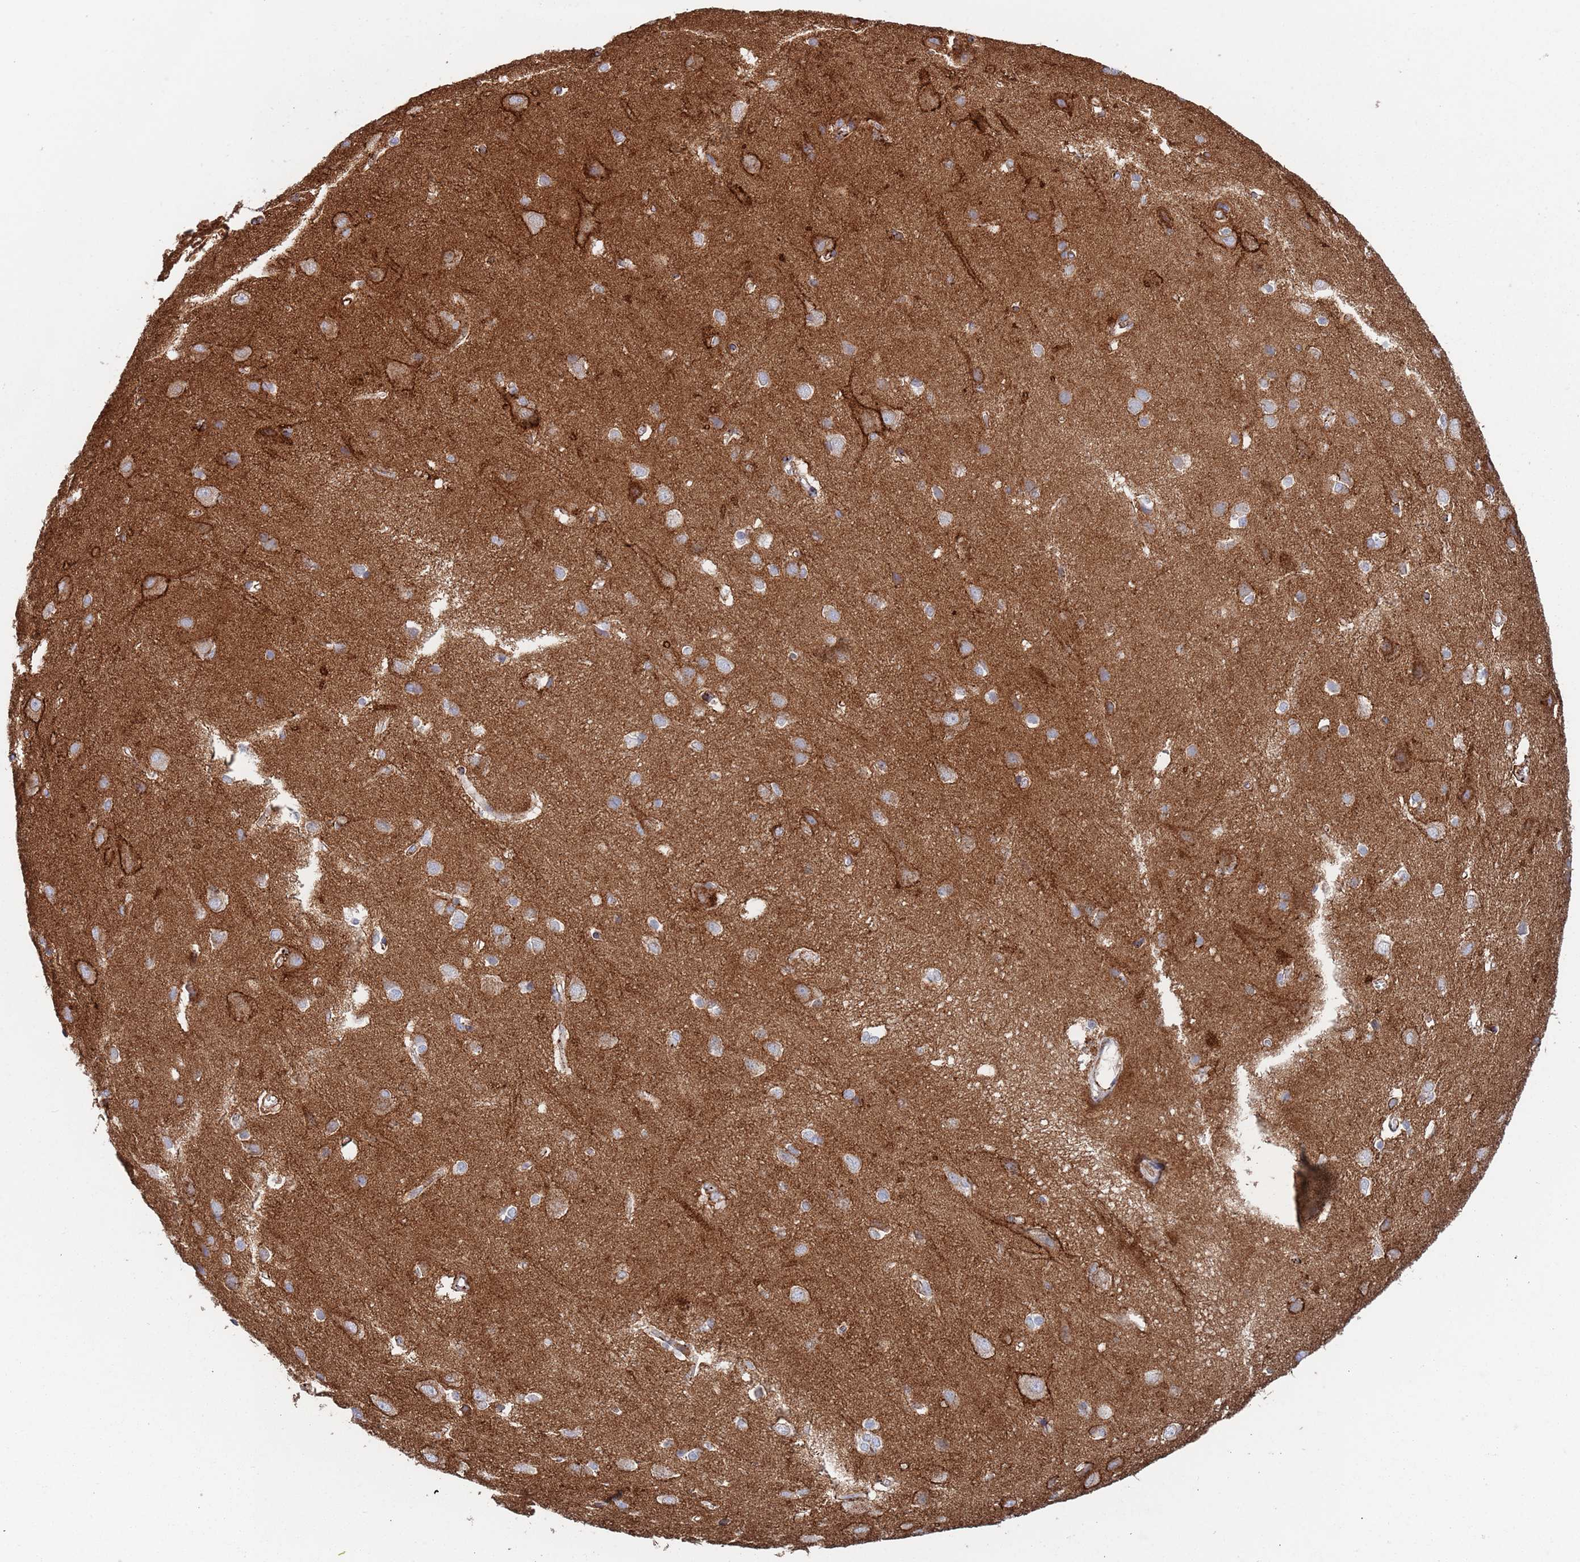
{"staining": {"intensity": "moderate", "quantity": ">75%", "location": "cytoplasmic/membranous"}, "tissue": "cerebral cortex", "cell_type": "Endothelial cells", "image_type": "normal", "snomed": [{"axis": "morphology", "description": "Normal tissue, NOS"}, {"axis": "topography", "description": "Cerebral cortex"}], "caption": "Human cerebral cortex stained with a brown dye exhibits moderate cytoplasmic/membranous positive positivity in about >75% of endothelial cells.", "gene": "RNF144A", "patient": {"sex": "male", "age": 37}}